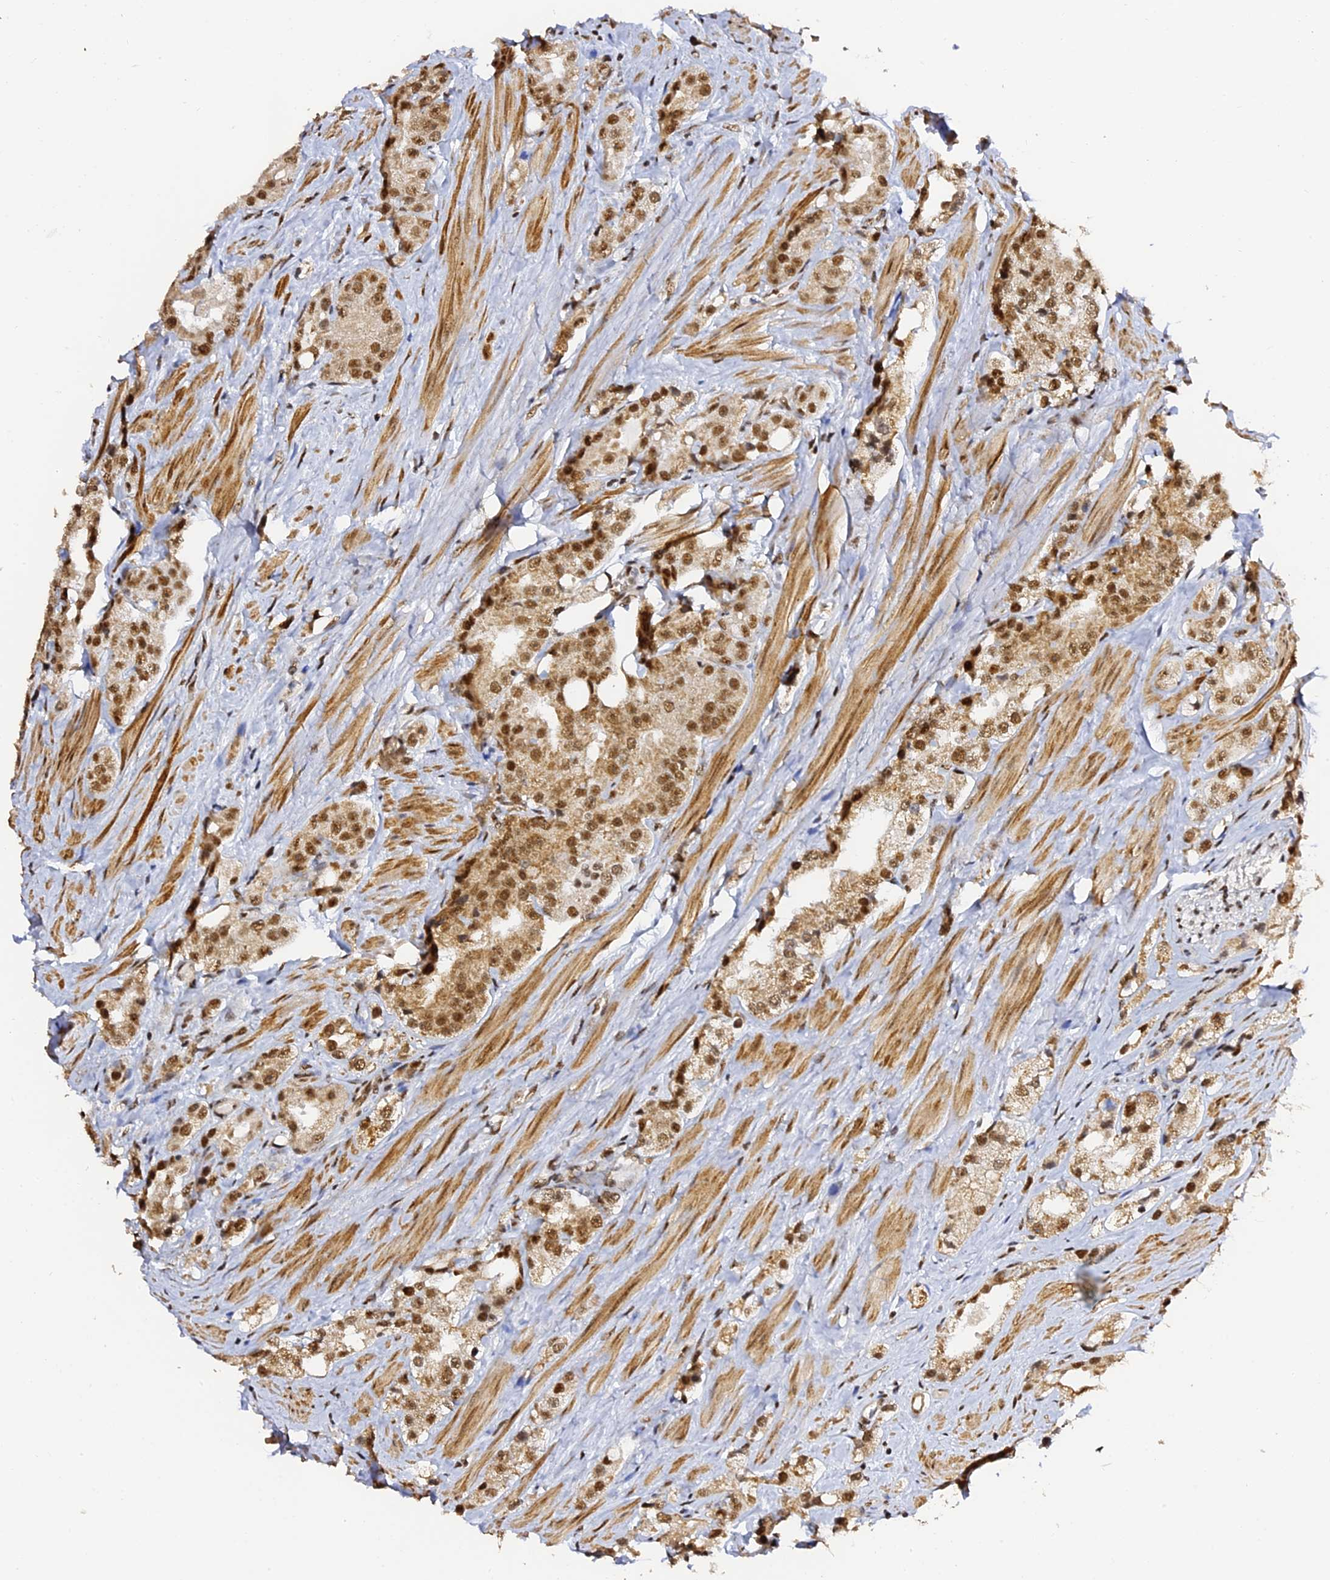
{"staining": {"intensity": "moderate", "quantity": ">75%", "location": "nuclear"}, "tissue": "prostate cancer", "cell_type": "Tumor cells", "image_type": "cancer", "snomed": [{"axis": "morphology", "description": "Adenocarcinoma, NOS"}, {"axis": "topography", "description": "Prostate"}], "caption": "This photomicrograph exhibits prostate cancer stained with IHC to label a protein in brown. The nuclear of tumor cells show moderate positivity for the protein. Nuclei are counter-stained blue.", "gene": "MCRS1", "patient": {"sex": "male", "age": 79}}